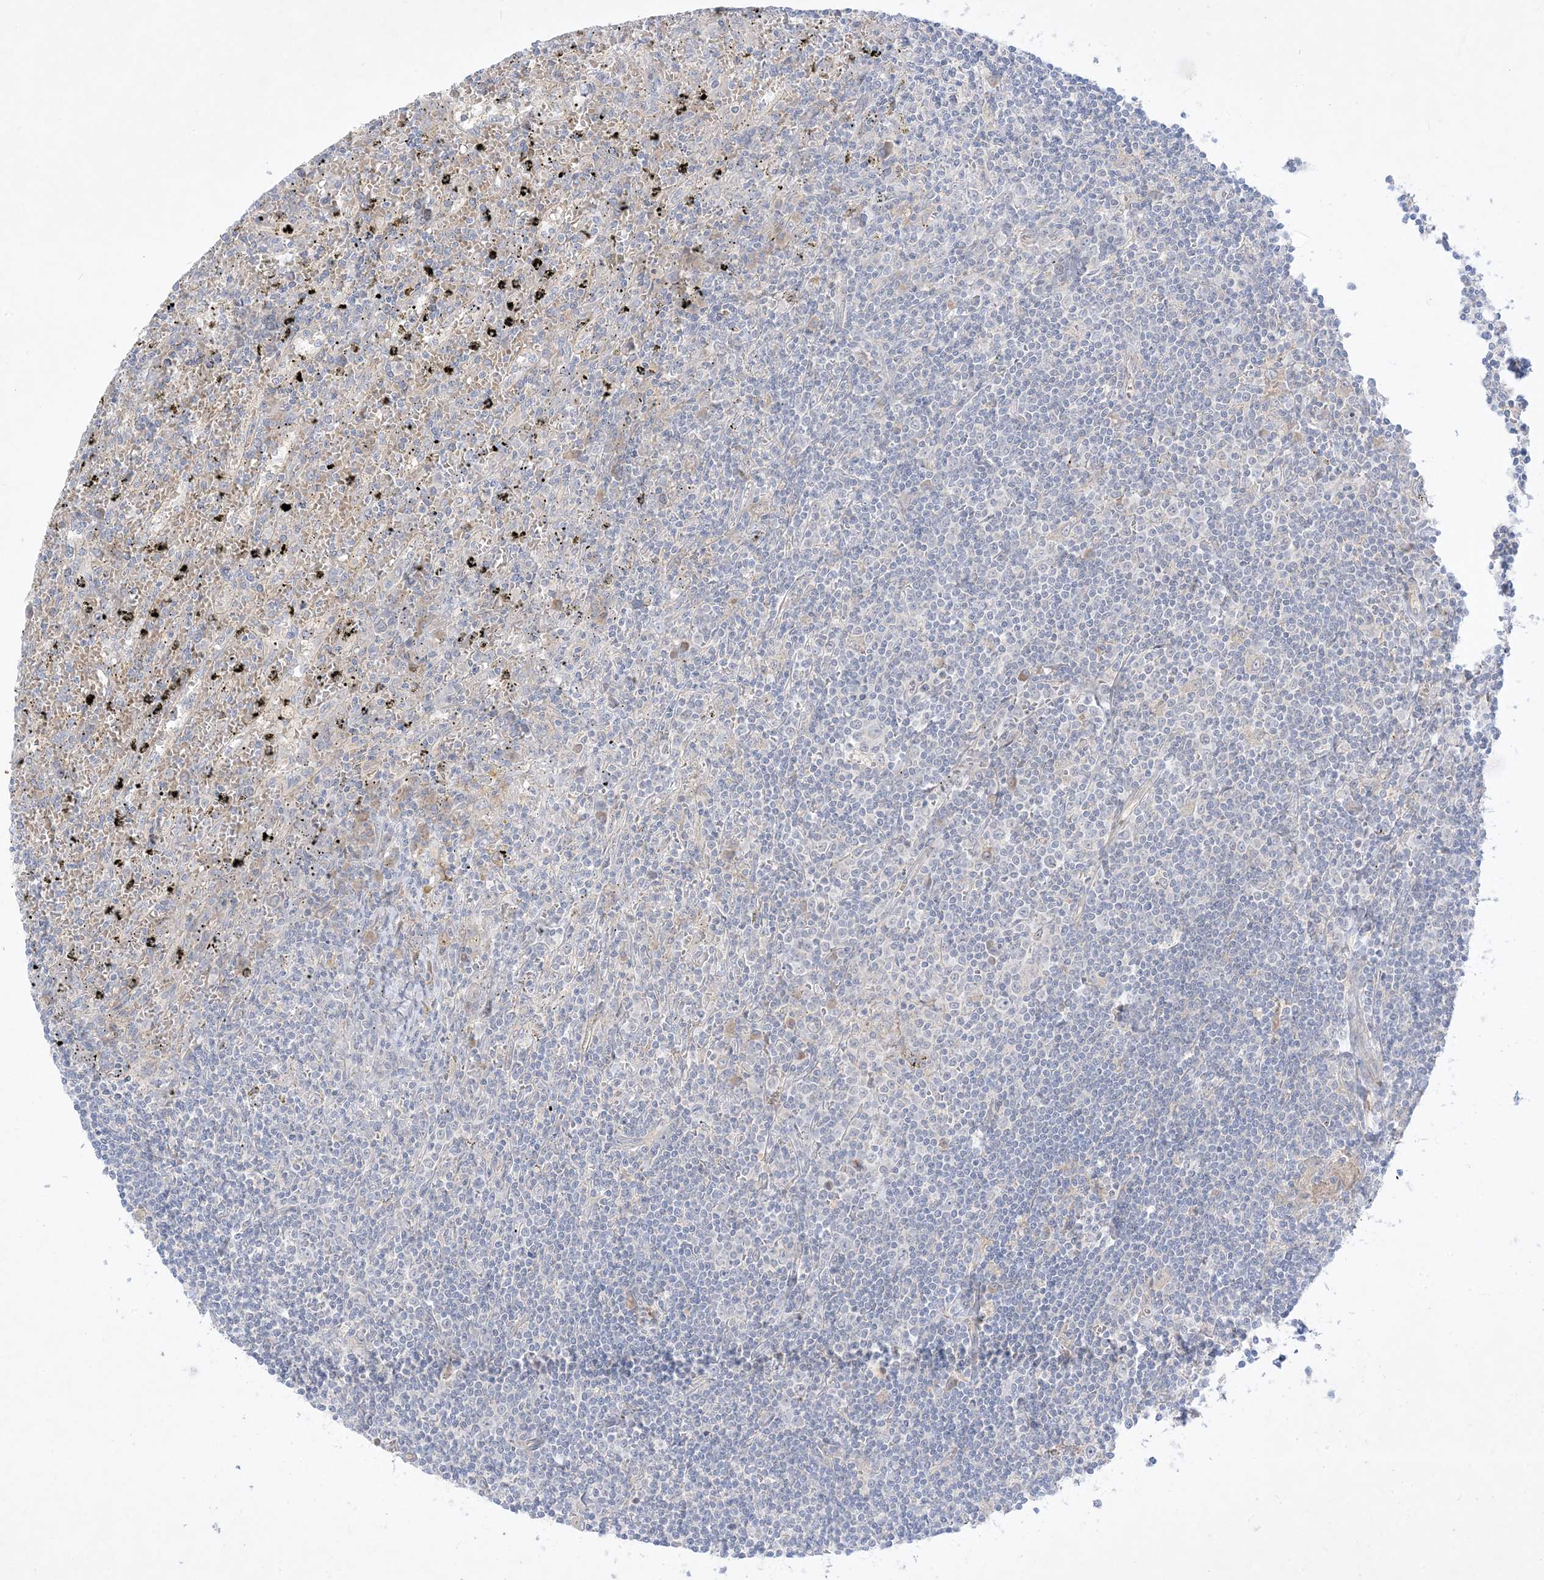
{"staining": {"intensity": "negative", "quantity": "none", "location": "none"}, "tissue": "lymphoma", "cell_type": "Tumor cells", "image_type": "cancer", "snomed": [{"axis": "morphology", "description": "Malignant lymphoma, non-Hodgkin's type, Low grade"}, {"axis": "topography", "description": "Spleen"}], "caption": "Immunohistochemical staining of human lymphoma demonstrates no significant positivity in tumor cells.", "gene": "PLEKHA3", "patient": {"sex": "male", "age": 76}}